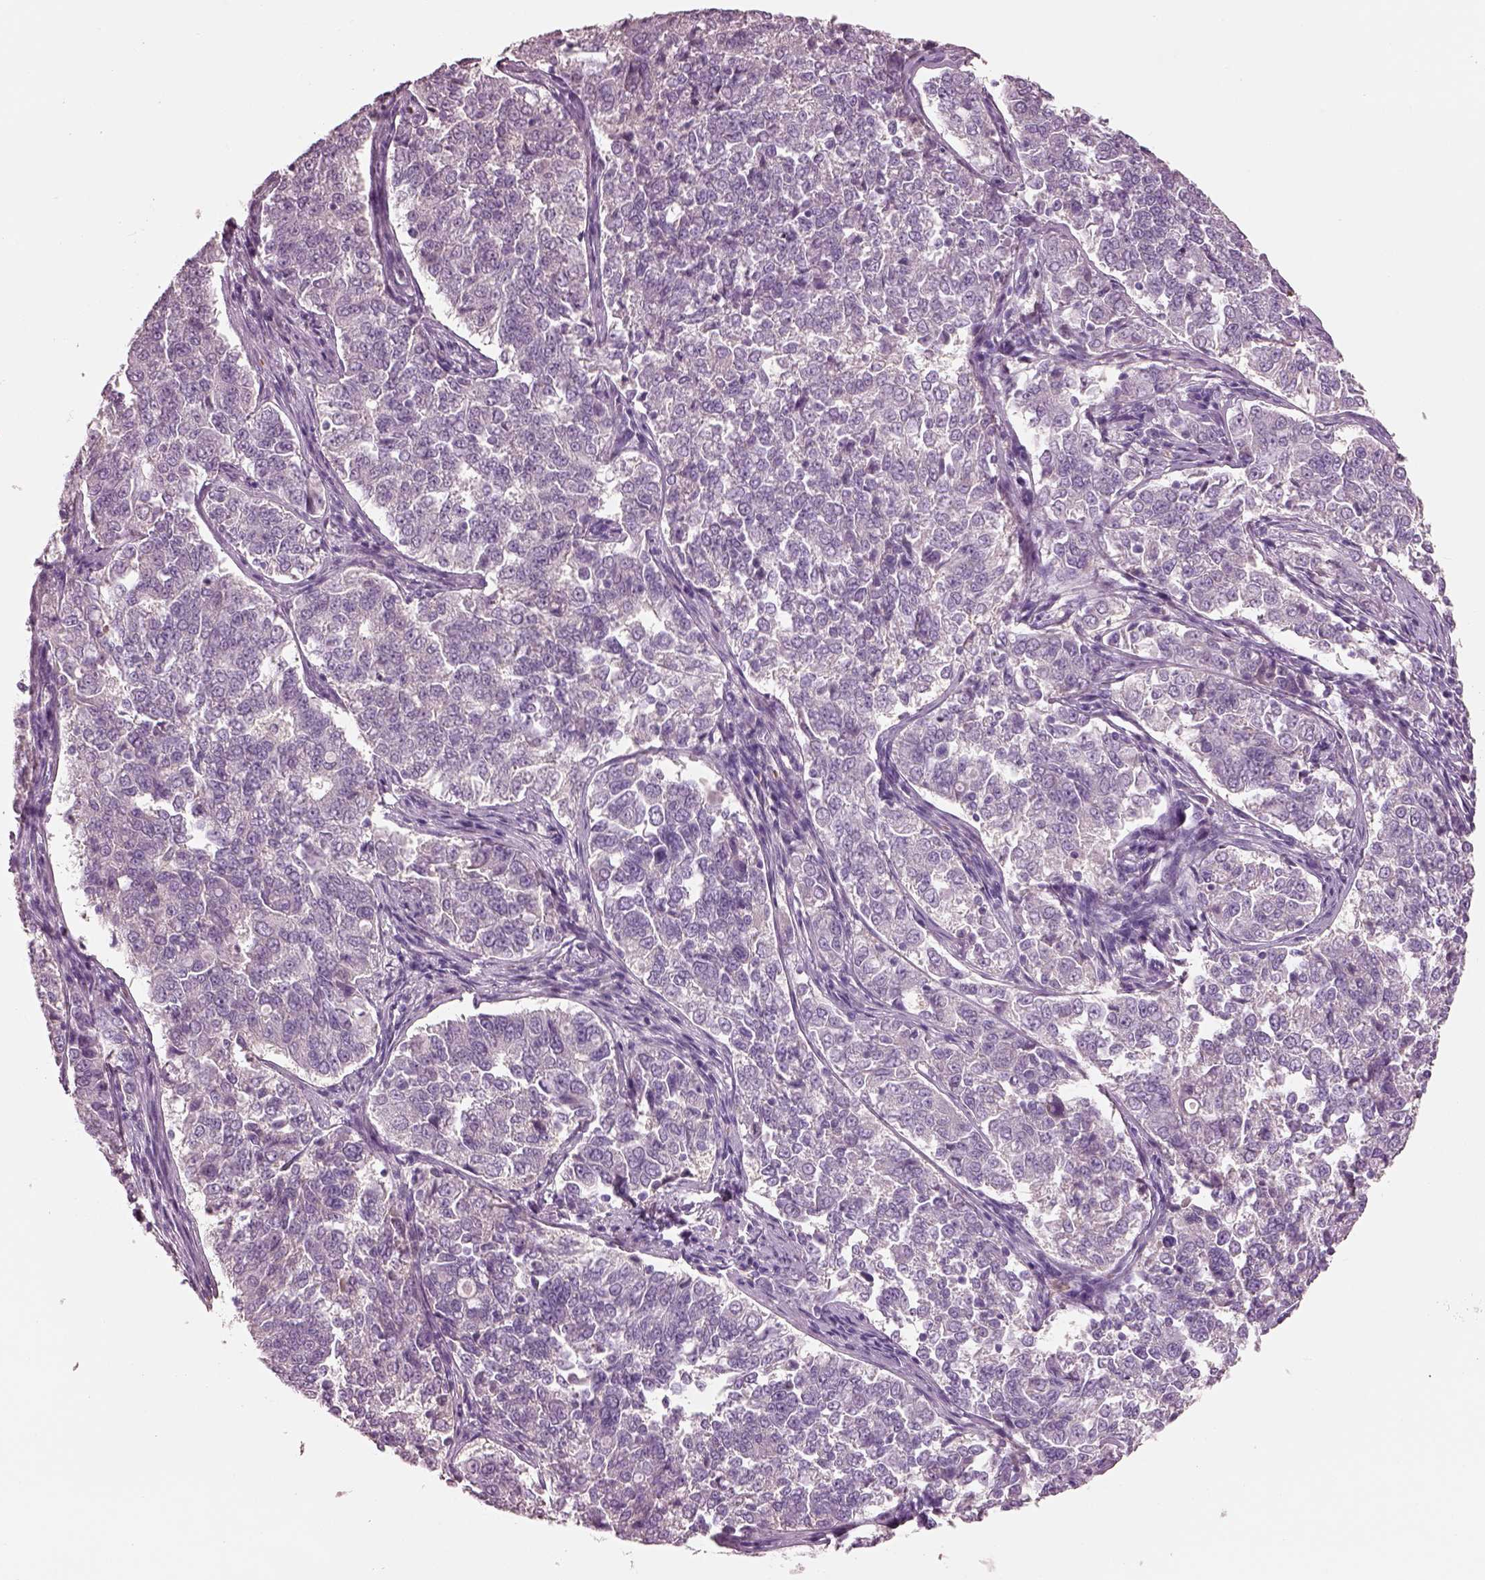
{"staining": {"intensity": "negative", "quantity": "none", "location": "none"}, "tissue": "endometrial cancer", "cell_type": "Tumor cells", "image_type": "cancer", "snomed": [{"axis": "morphology", "description": "Adenocarcinoma, NOS"}, {"axis": "topography", "description": "Endometrium"}], "caption": "There is no significant expression in tumor cells of endometrial cancer.", "gene": "ELSPBP1", "patient": {"sex": "female", "age": 43}}